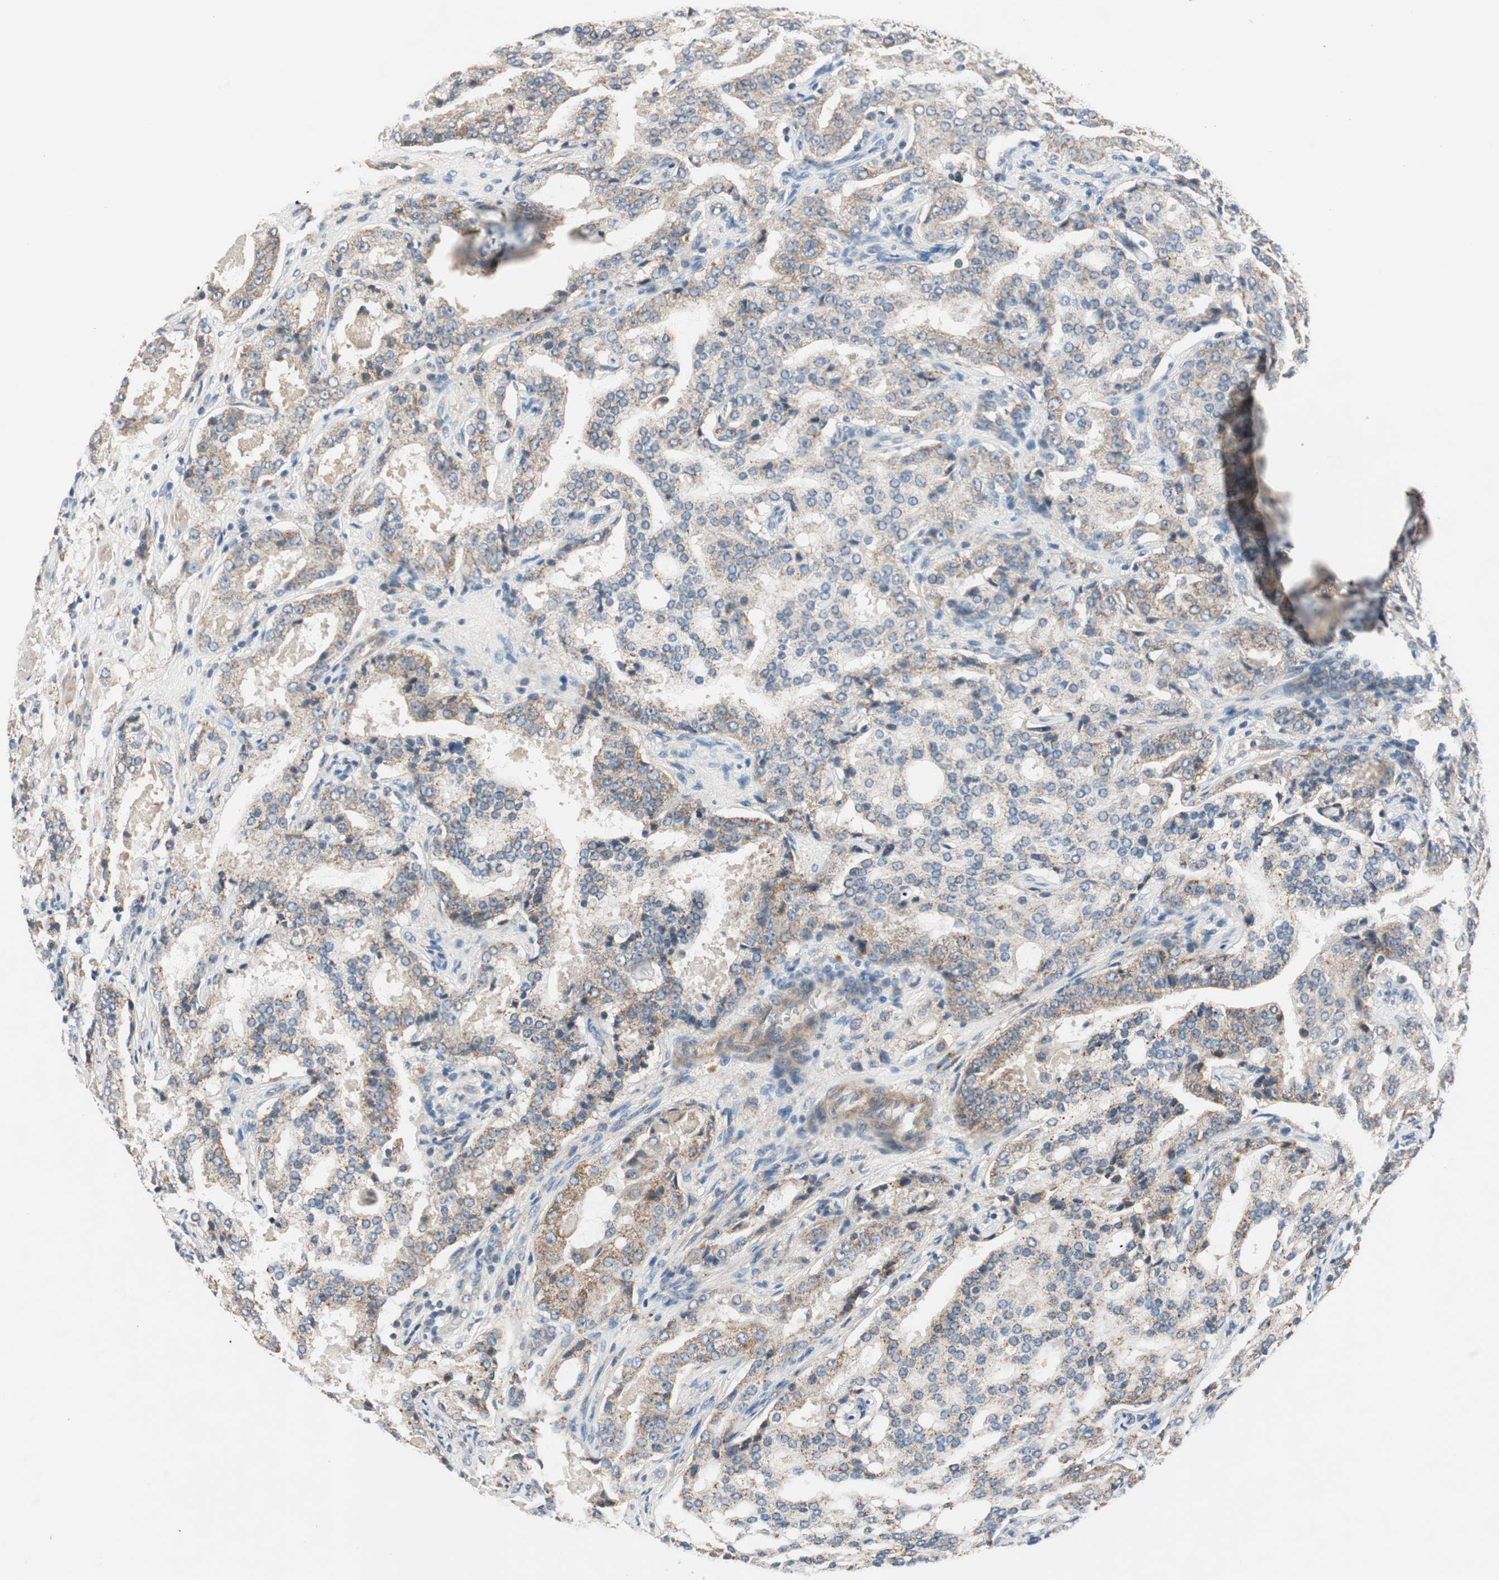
{"staining": {"intensity": "weak", "quantity": "25%-75%", "location": "cytoplasmic/membranous"}, "tissue": "prostate cancer", "cell_type": "Tumor cells", "image_type": "cancer", "snomed": [{"axis": "morphology", "description": "Adenocarcinoma, High grade"}, {"axis": "topography", "description": "Prostate"}], "caption": "Prostate cancer stained with immunohistochemistry reveals weak cytoplasmic/membranous expression in approximately 25%-75% of tumor cells.", "gene": "HPN", "patient": {"sex": "male", "age": 72}}